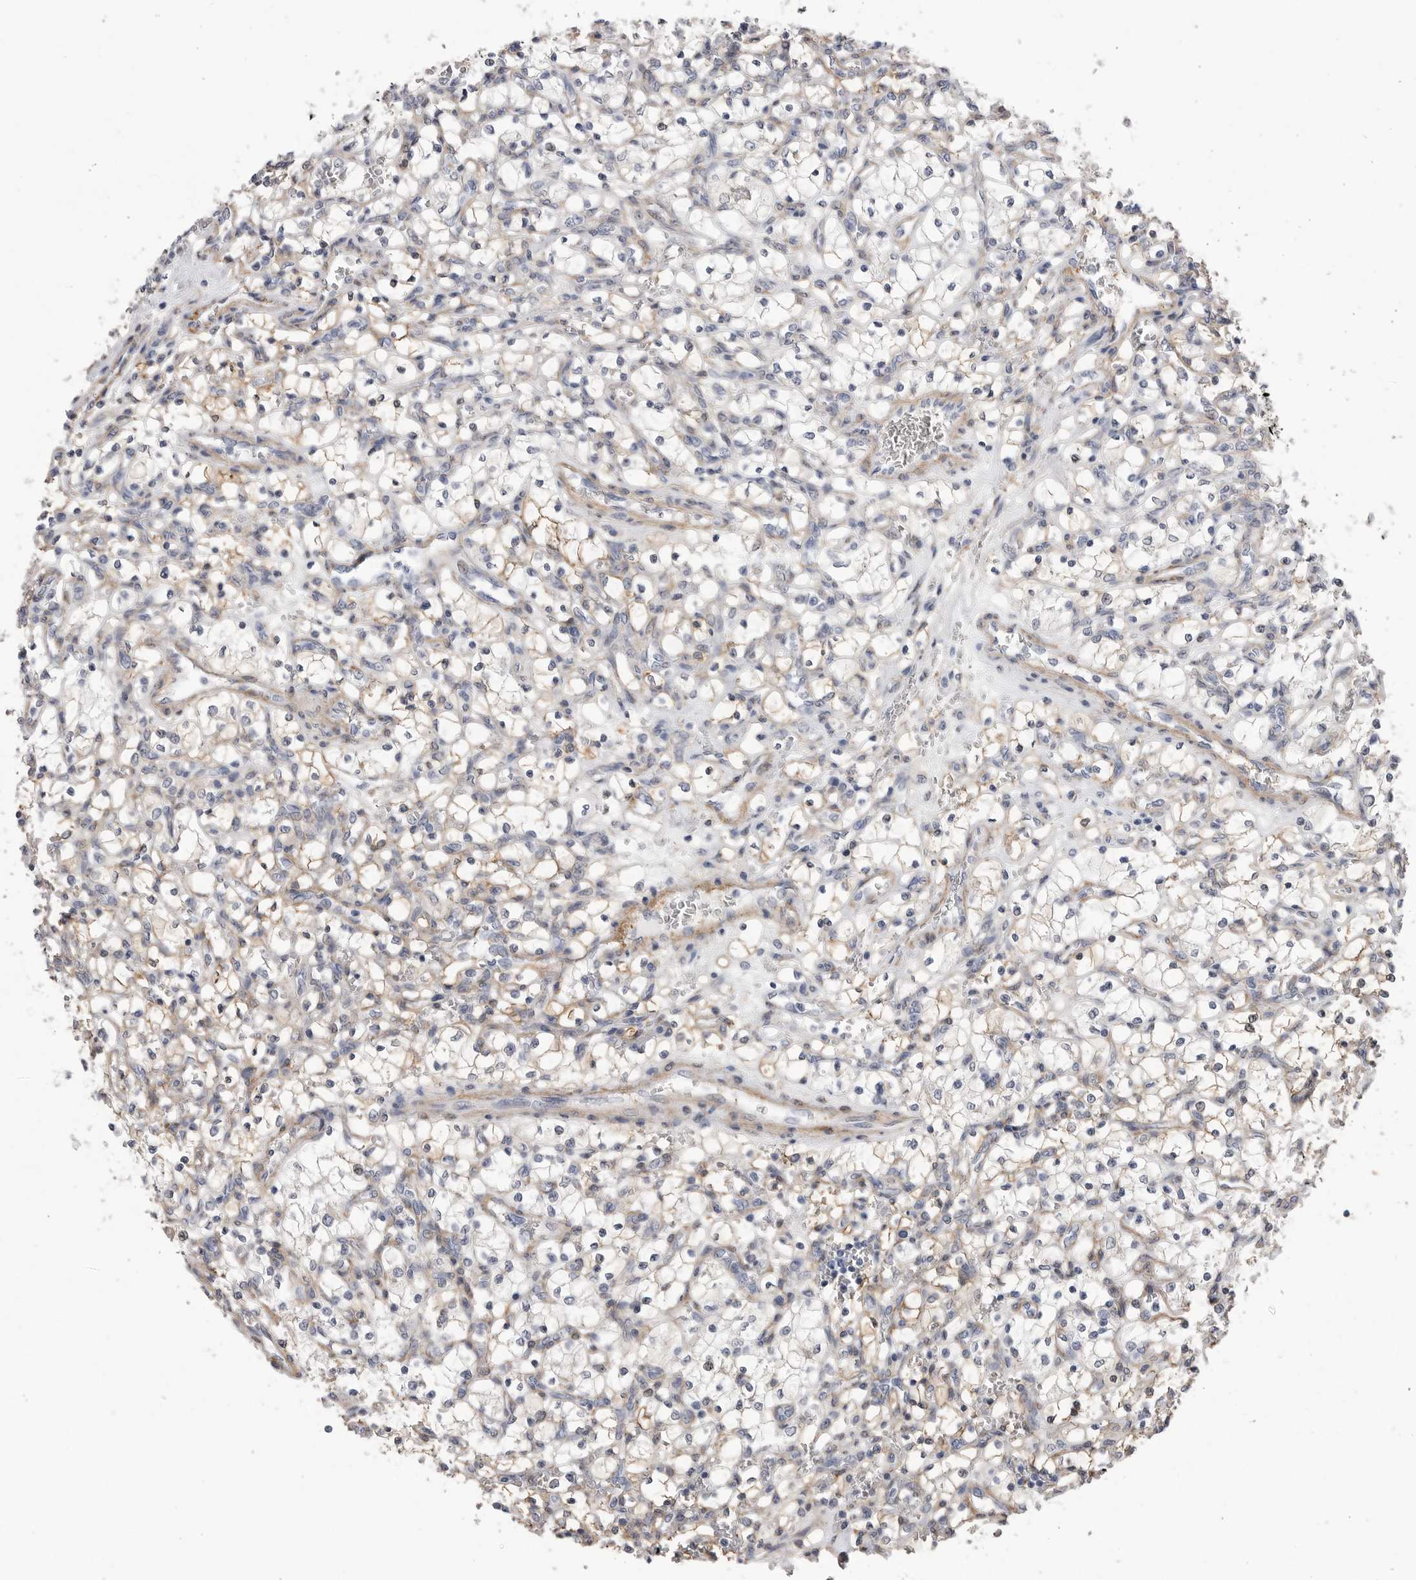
{"staining": {"intensity": "negative", "quantity": "none", "location": "none"}, "tissue": "renal cancer", "cell_type": "Tumor cells", "image_type": "cancer", "snomed": [{"axis": "morphology", "description": "Adenocarcinoma, NOS"}, {"axis": "topography", "description": "Kidney"}], "caption": "Adenocarcinoma (renal) was stained to show a protein in brown. There is no significant positivity in tumor cells.", "gene": "AKAP12", "patient": {"sex": "female", "age": 69}}